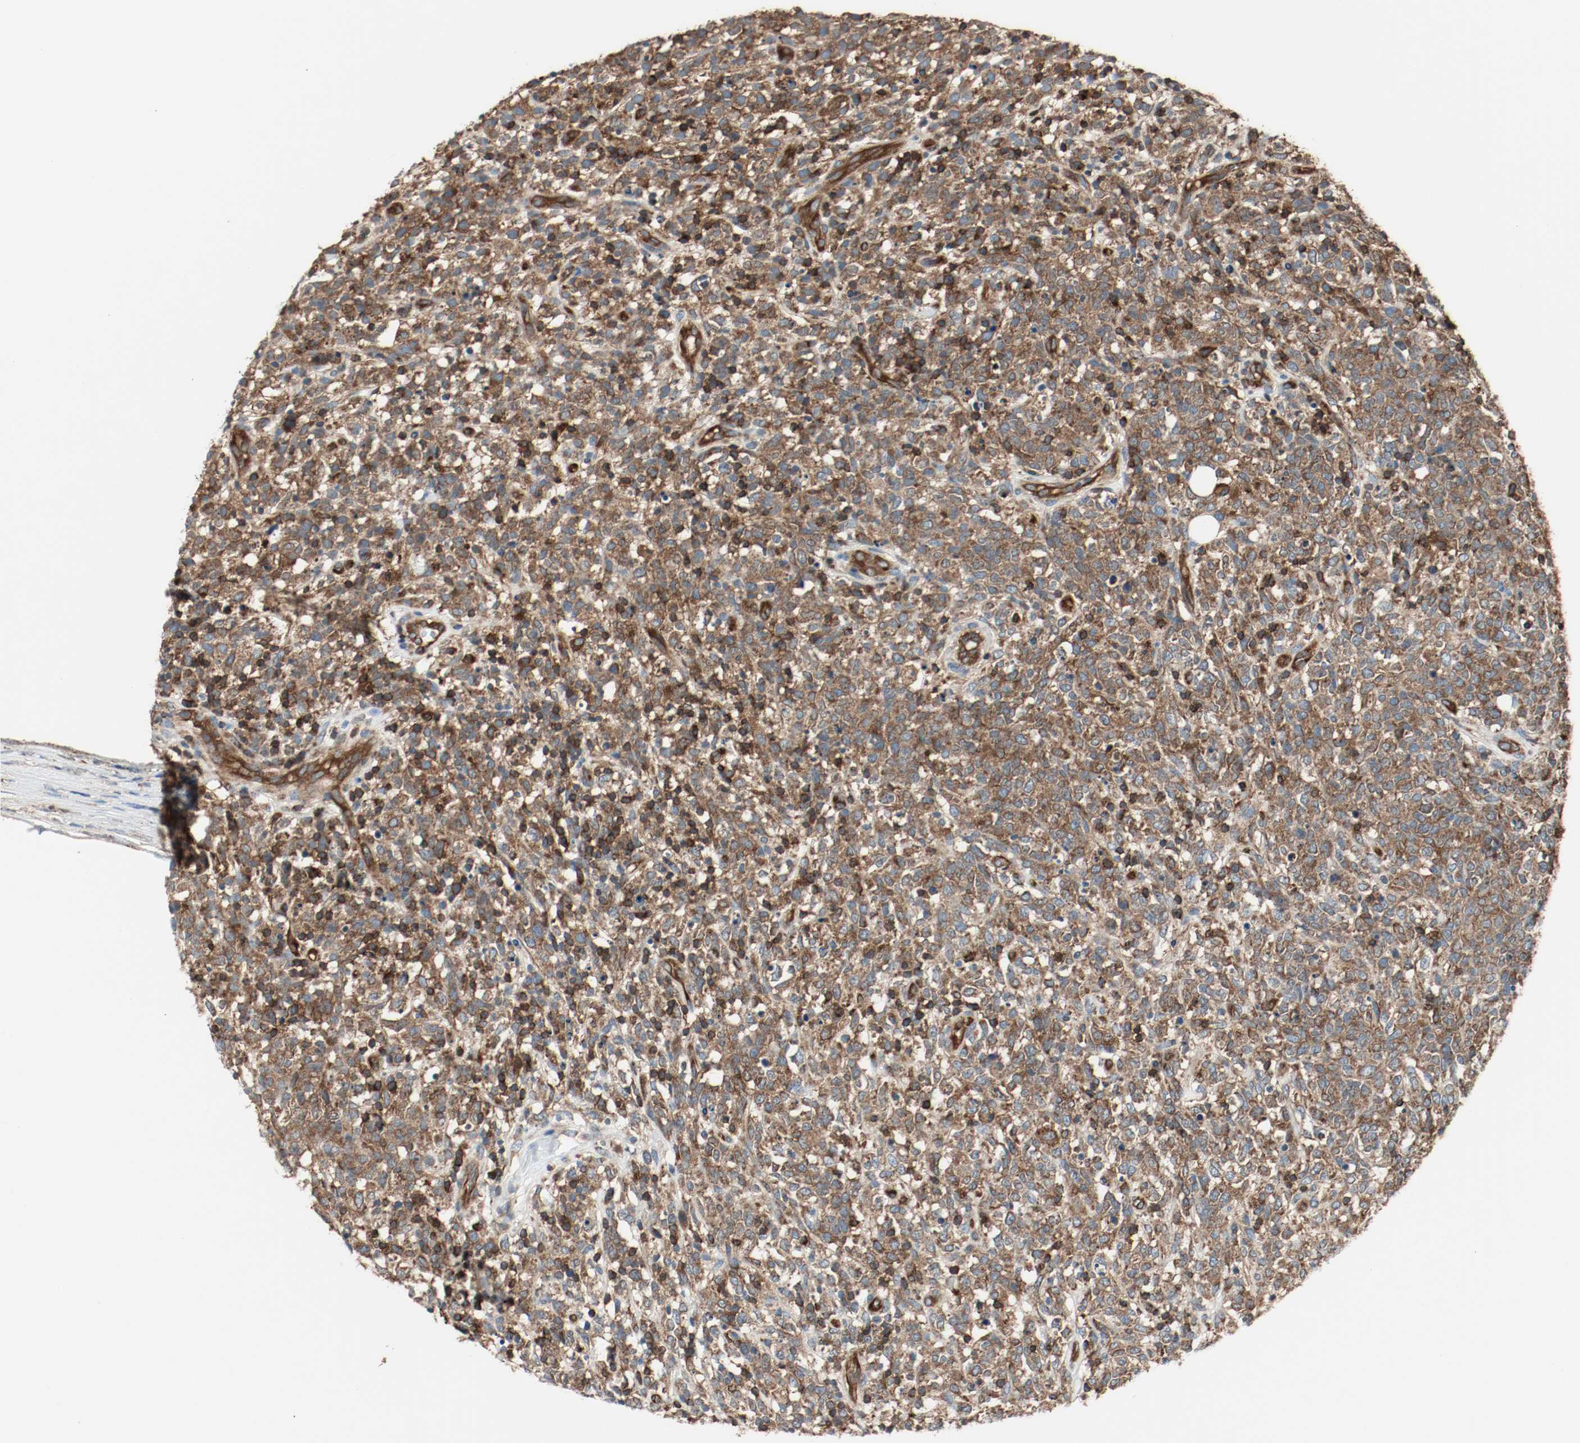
{"staining": {"intensity": "strong", "quantity": ">75%", "location": "cytoplasmic/membranous"}, "tissue": "lymphoma", "cell_type": "Tumor cells", "image_type": "cancer", "snomed": [{"axis": "morphology", "description": "Malignant lymphoma, non-Hodgkin's type, High grade"}, {"axis": "topography", "description": "Lymph node"}], "caption": "Immunohistochemistry photomicrograph of malignant lymphoma, non-Hodgkin's type (high-grade) stained for a protein (brown), which reveals high levels of strong cytoplasmic/membranous staining in about >75% of tumor cells.", "gene": "PLCG1", "patient": {"sex": "female", "age": 73}}